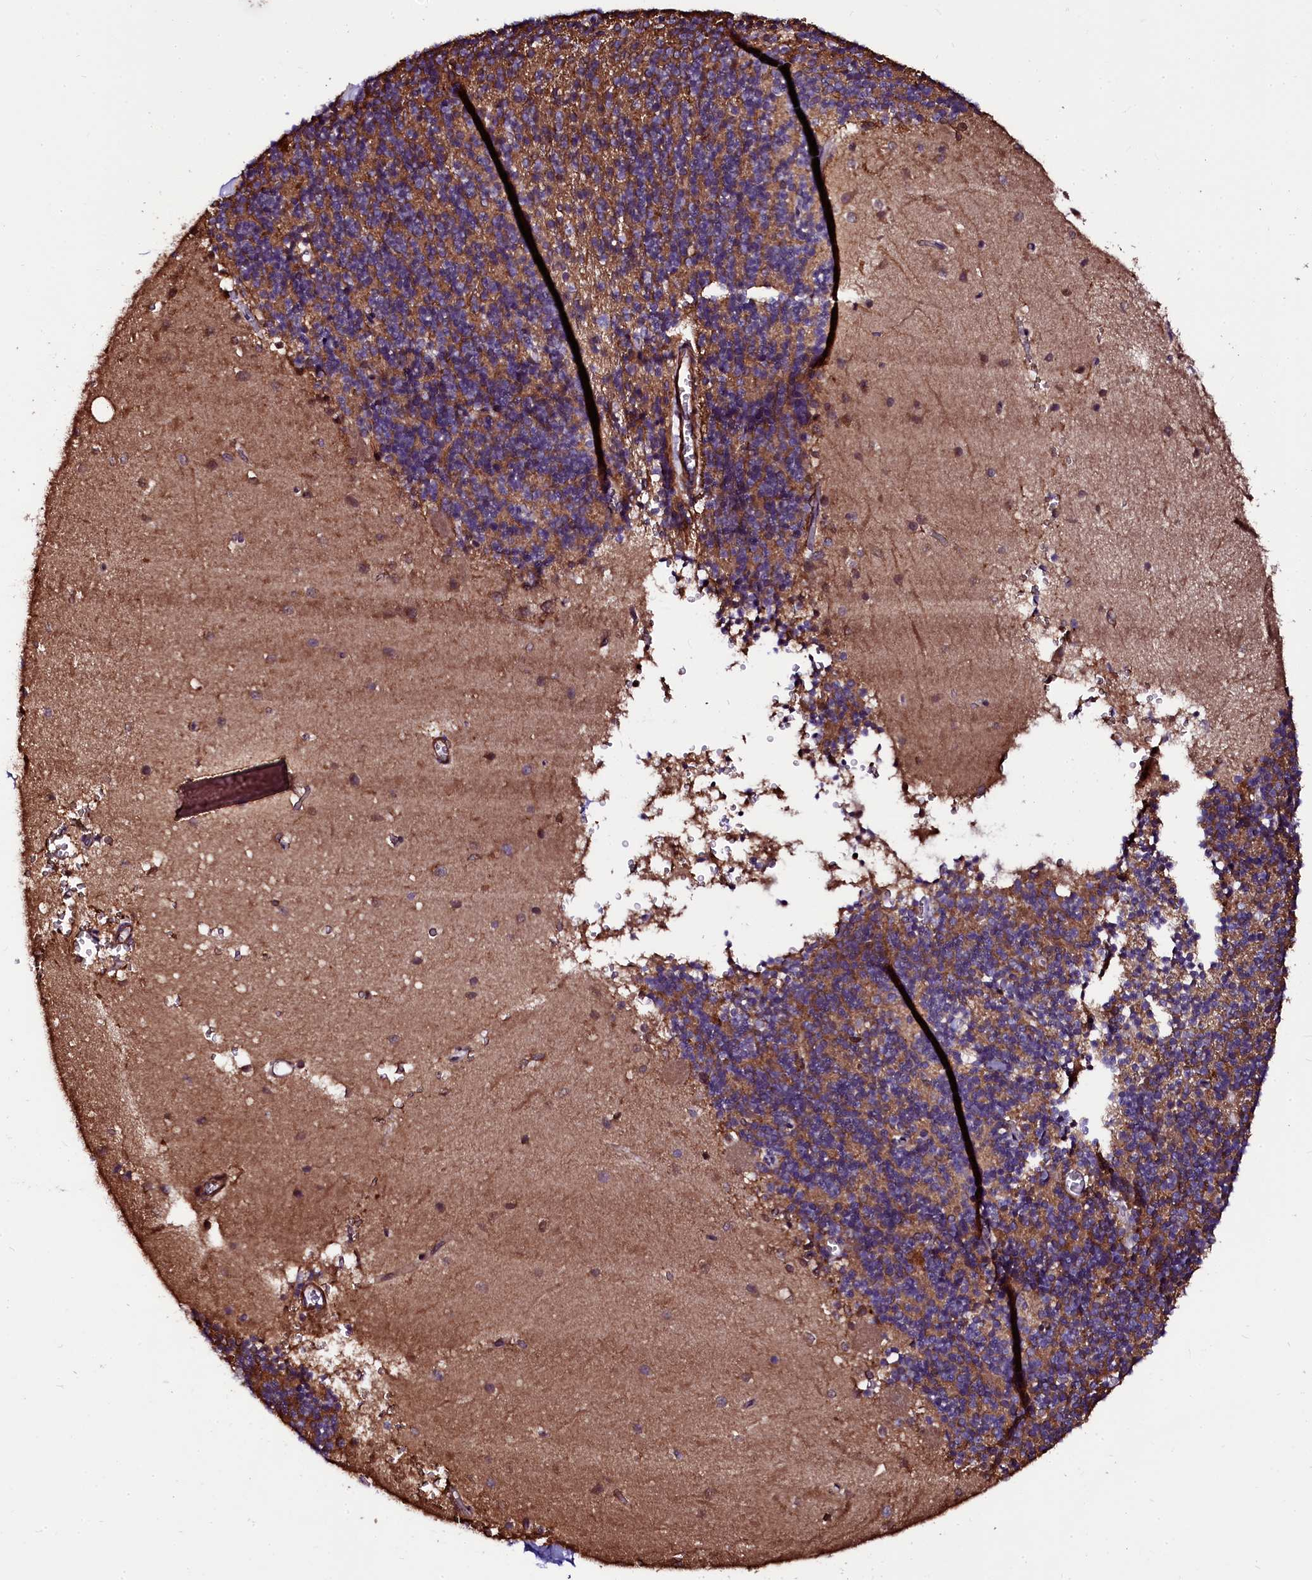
{"staining": {"intensity": "moderate", "quantity": ">75%", "location": "cytoplasmic/membranous"}, "tissue": "cerebellum", "cell_type": "Cells in granular layer", "image_type": "normal", "snomed": [{"axis": "morphology", "description": "Normal tissue, NOS"}, {"axis": "topography", "description": "Cerebellum"}], "caption": "Immunohistochemical staining of benign cerebellum reveals medium levels of moderate cytoplasmic/membranous expression in about >75% of cells in granular layer. The protein is stained brown, and the nuclei are stained in blue (DAB IHC with brightfield microscopy, high magnification).", "gene": "N4BP1", "patient": {"sex": "male", "age": 54}}